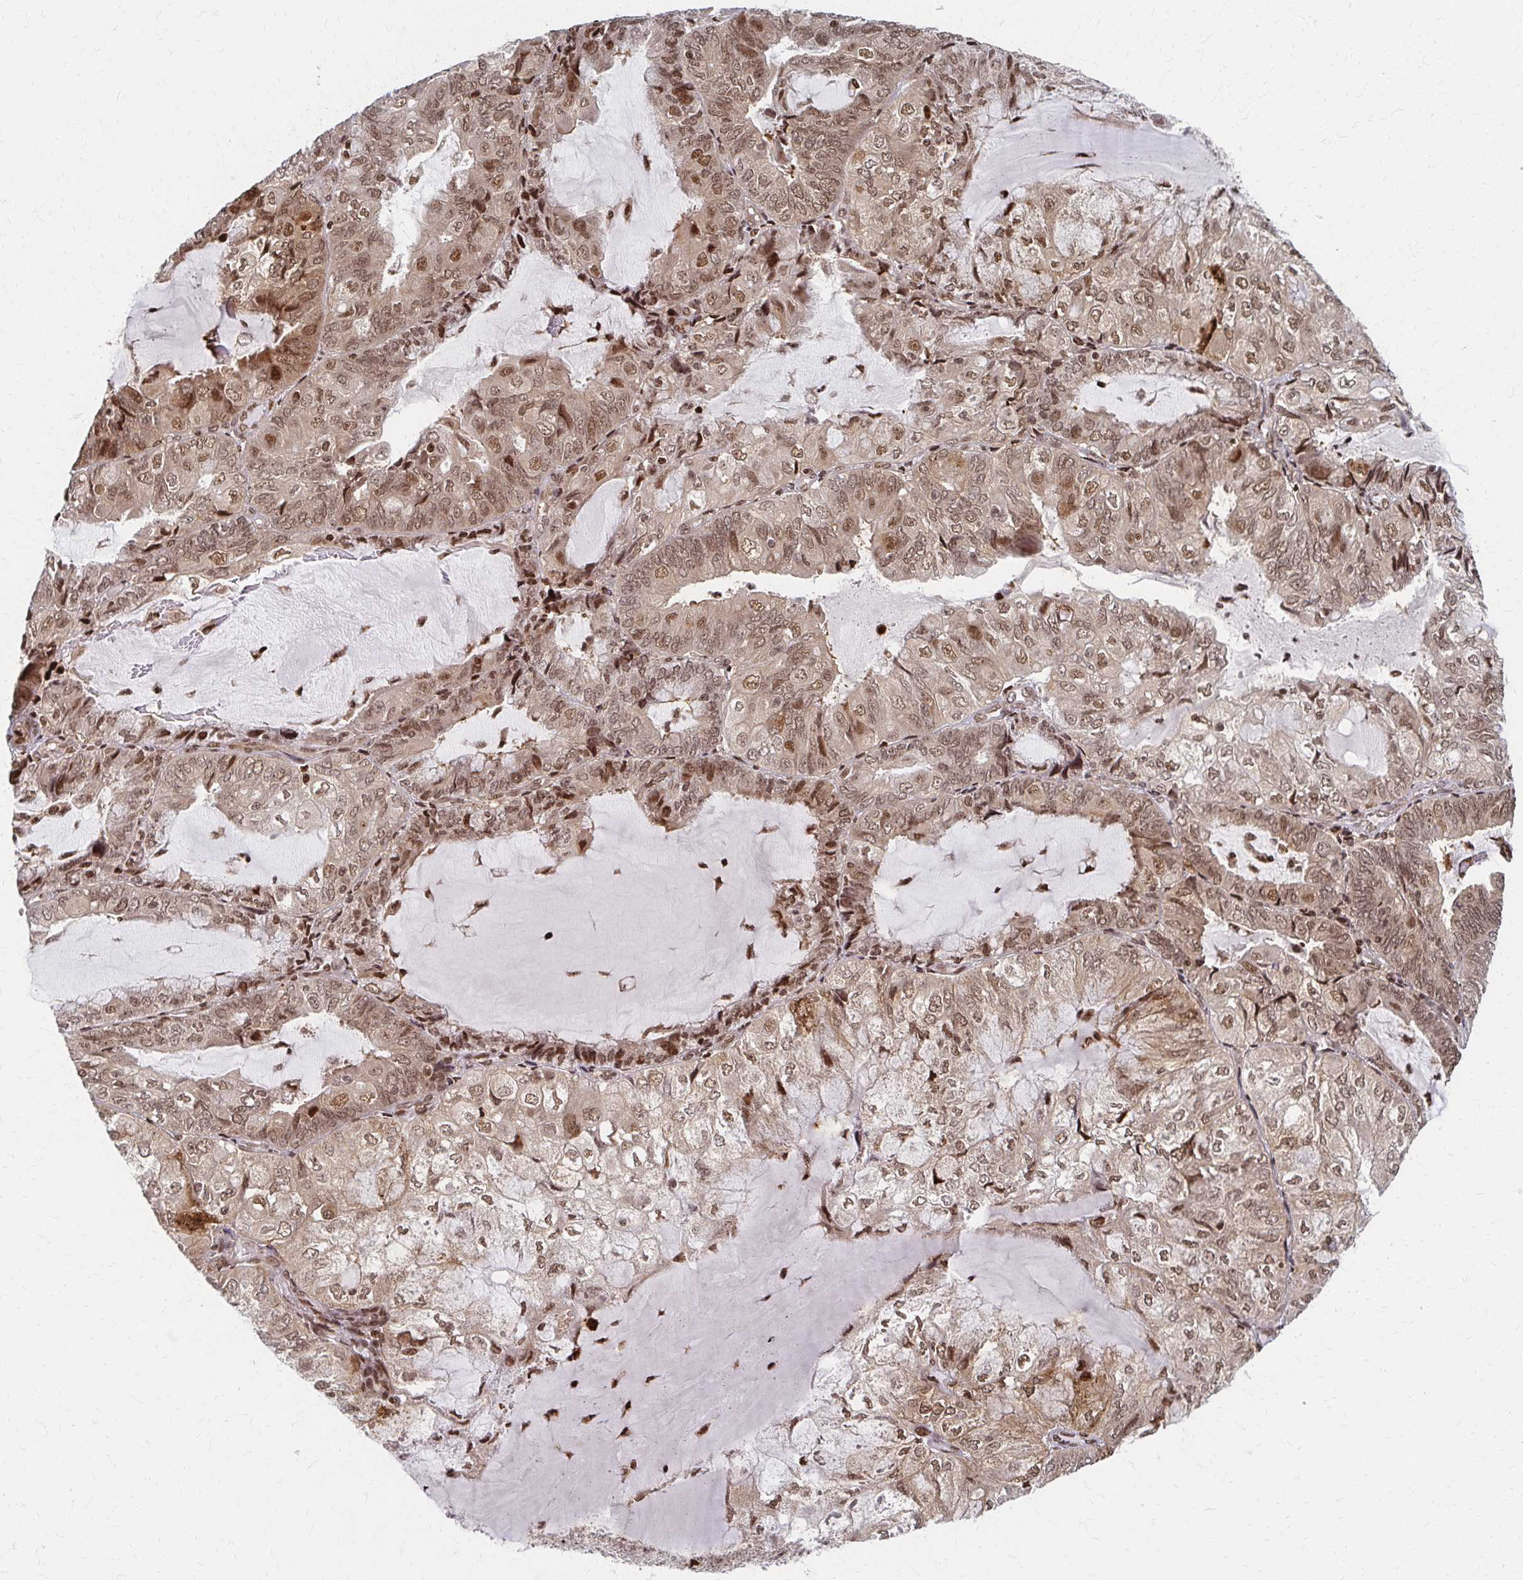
{"staining": {"intensity": "moderate", "quantity": ">75%", "location": "cytoplasmic/membranous,nuclear"}, "tissue": "endometrial cancer", "cell_type": "Tumor cells", "image_type": "cancer", "snomed": [{"axis": "morphology", "description": "Adenocarcinoma, NOS"}, {"axis": "topography", "description": "Endometrium"}], "caption": "A photomicrograph of human adenocarcinoma (endometrial) stained for a protein demonstrates moderate cytoplasmic/membranous and nuclear brown staining in tumor cells. The protein of interest is shown in brown color, while the nuclei are stained blue.", "gene": "PSMD7", "patient": {"sex": "female", "age": 81}}